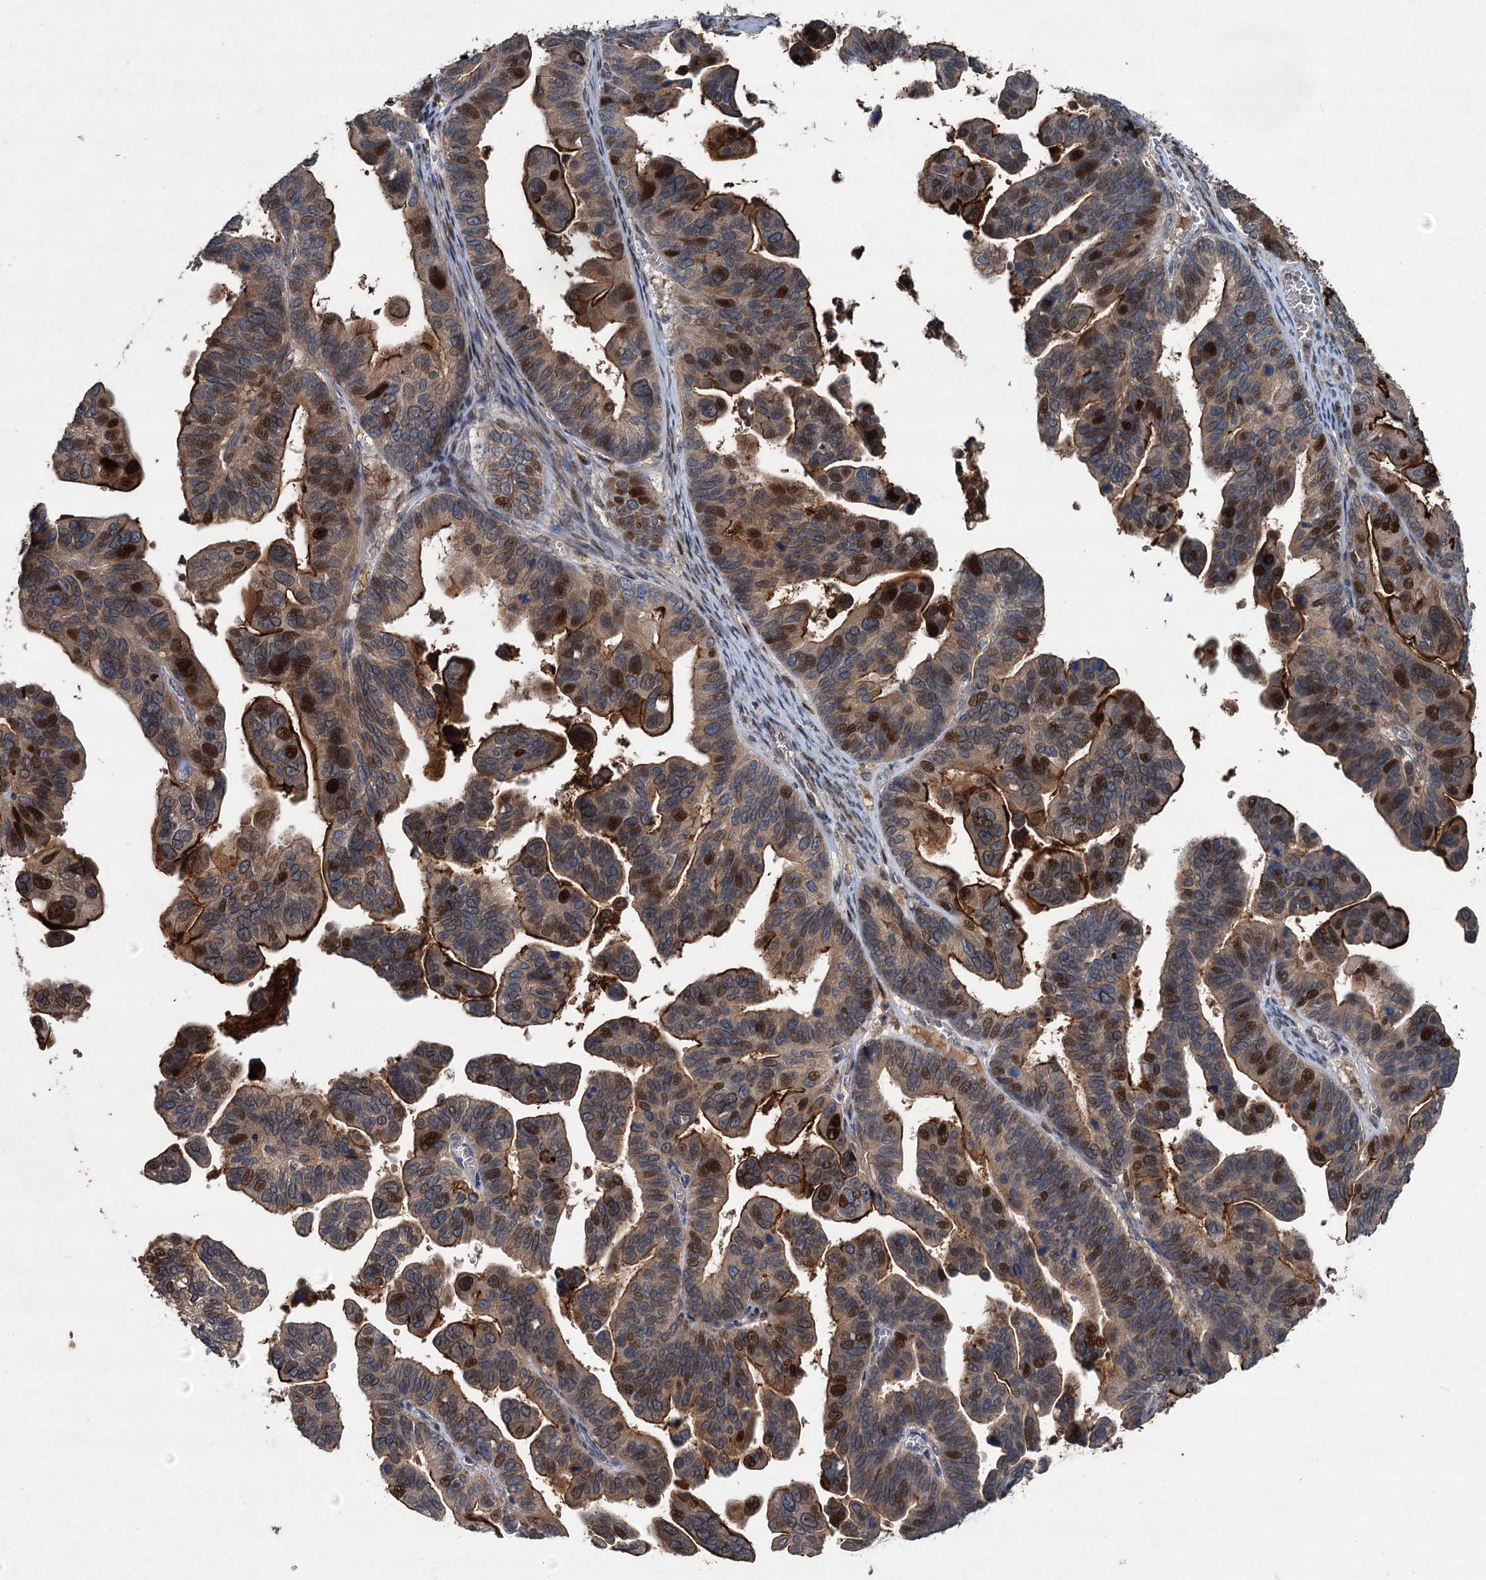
{"staining": {"intensity": "strong", "quantity": "25%-75%", "location": "cytoplasmic/membranous,nuclear"}, "tissue": "ovarian cancer", "cell_type": "Tumor cells", "image_type": "cancer", "snomed": [{"axis": "morphology", "description": "Cystadenocarcinoma, serous, NOS"}, {"axis": "topography", "description": "Ovary"}], "caption": "Human ovarian serous cystadenocarcinoma stained for a protein (brown) displays strong cytoplasmic/membranous and nuclear positive staining in approximately 25%-75% of tumor cells.", "gene": "TAPBPL", "patient": {"sex": "female", "age": 56}}